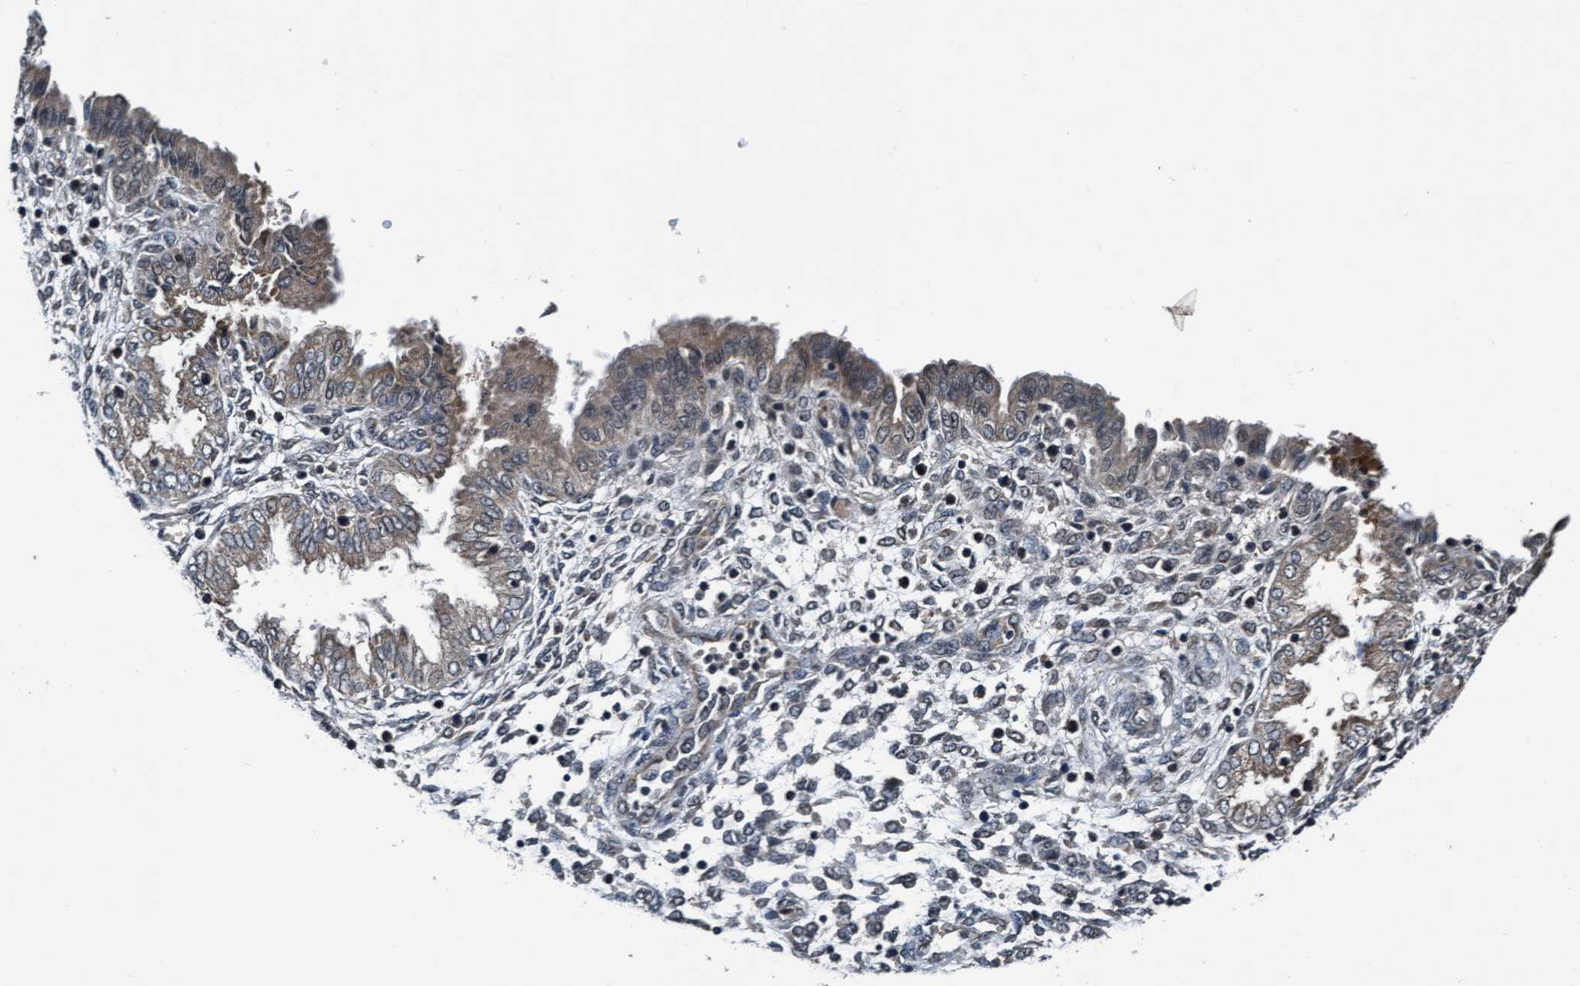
{"staining": {"intensity": "negative", "quantity": "none", "location": "none"}, "tissue": "endometrium", "cell_type": "Cells in endometrial stroma", "image_type": "normal", "snomed": [{"axis": "morphology", "description": "Normal tissue, NOS"}, {"axis": "topography", "description": "Endometrium"}], "caption": "Immunohistochemistry of benign endometrium demonstrates no expression in cells in endometrial stroma.", "gene": "WASF1", "patient": {"sex": "female", "age": 33}}